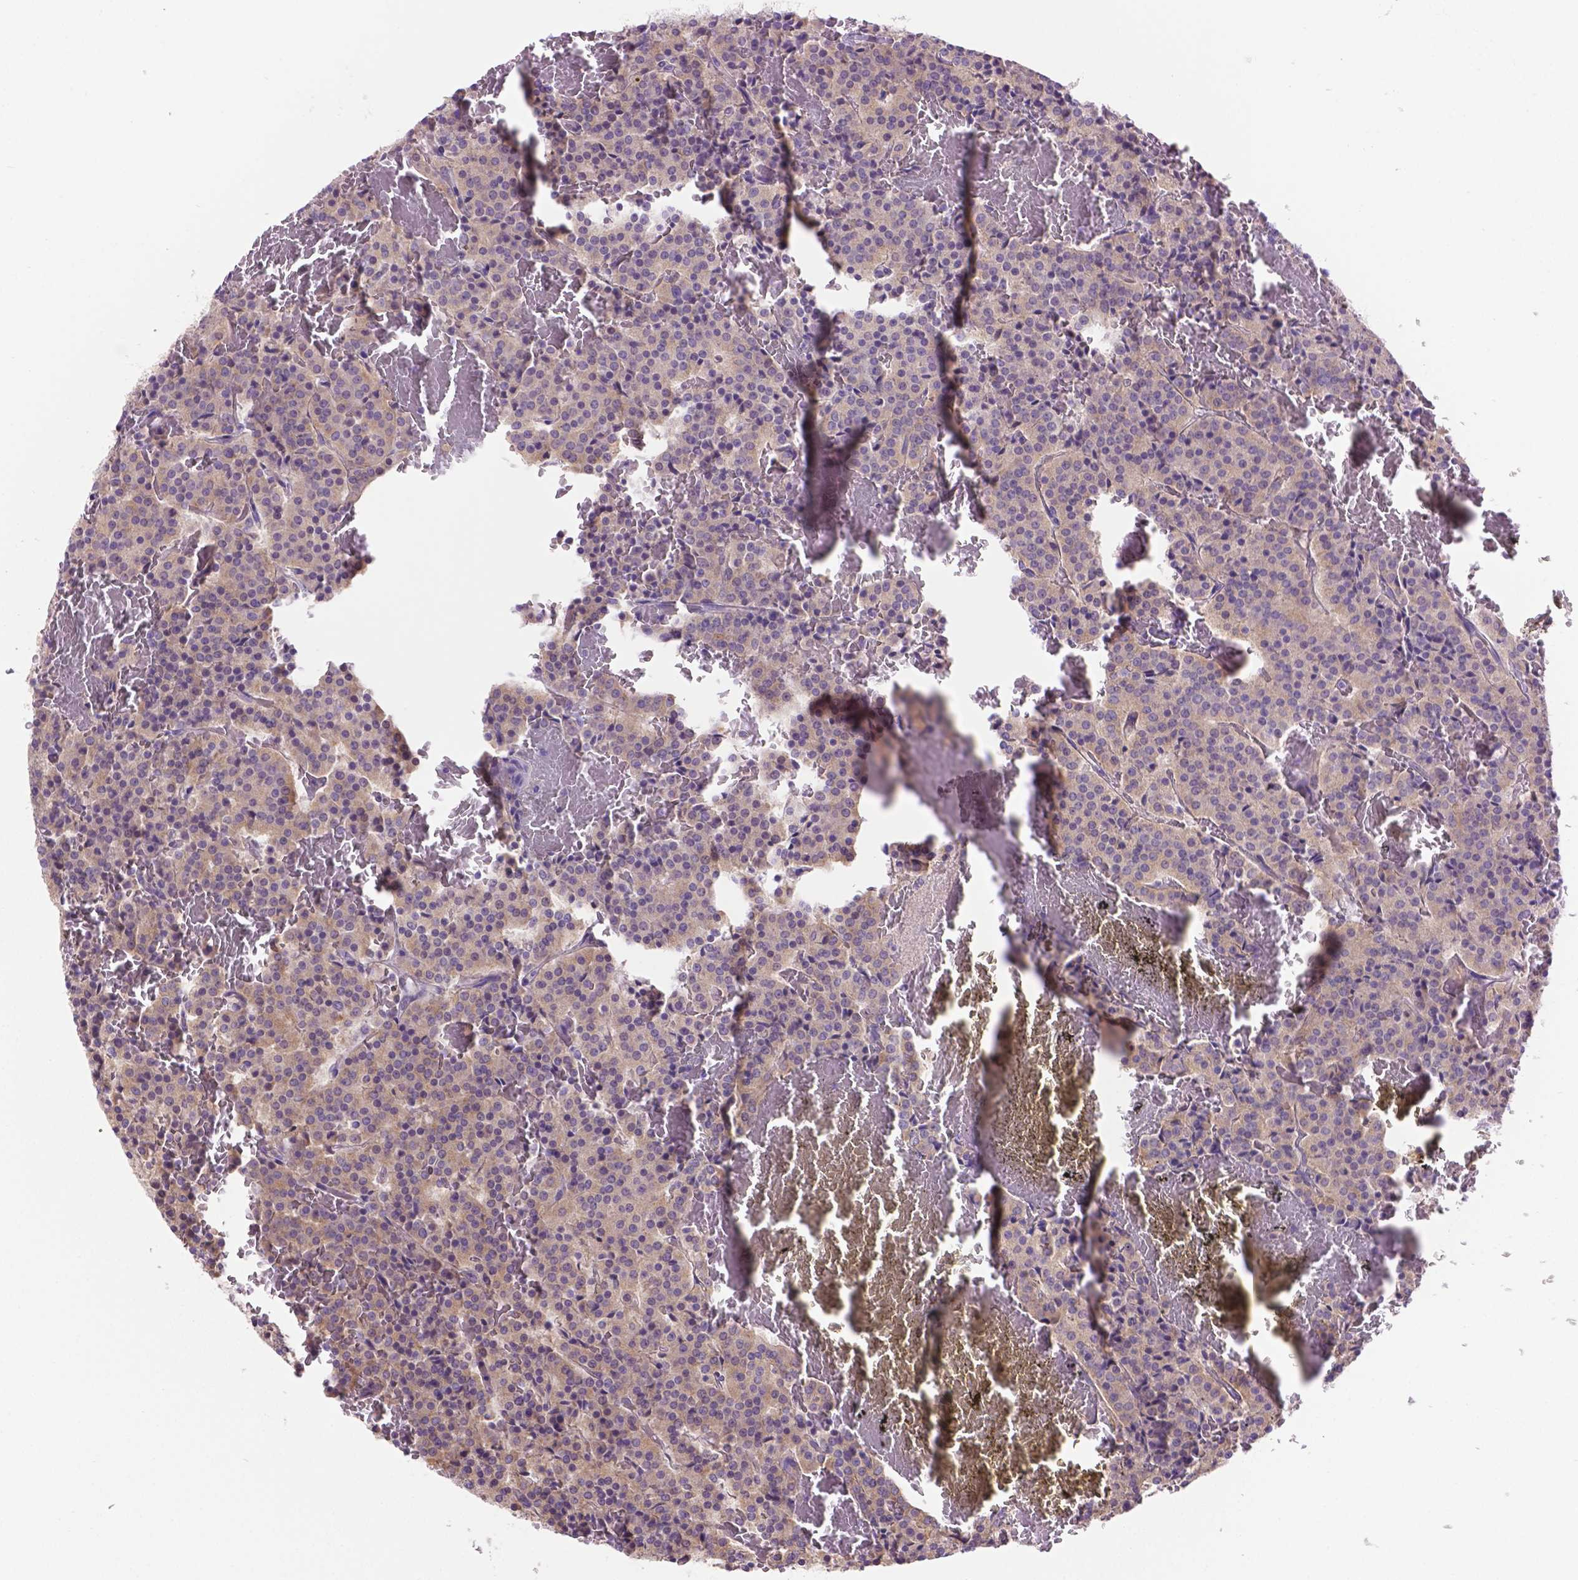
{"staining": {"intensity": "weak", "quantity": "<25%", "location": "cytoplasmic/membranous"}, "tissue": "carcinoid", "cell_type": "Tumor cells", "image_type": "cancer", "snomed": [{"axis": "morphology", "description": "Carcinoid, malignant, NOS"}, {"axis": "topography", "description": "Lung"}], "caption": "Immunohistochemistry micrograph of carcinoid (malignant) stained for a protein (brown), which reveals no expression in tumor cells.", "gene": "CDH7", "patient": {"sex": "male", "age": 70}}